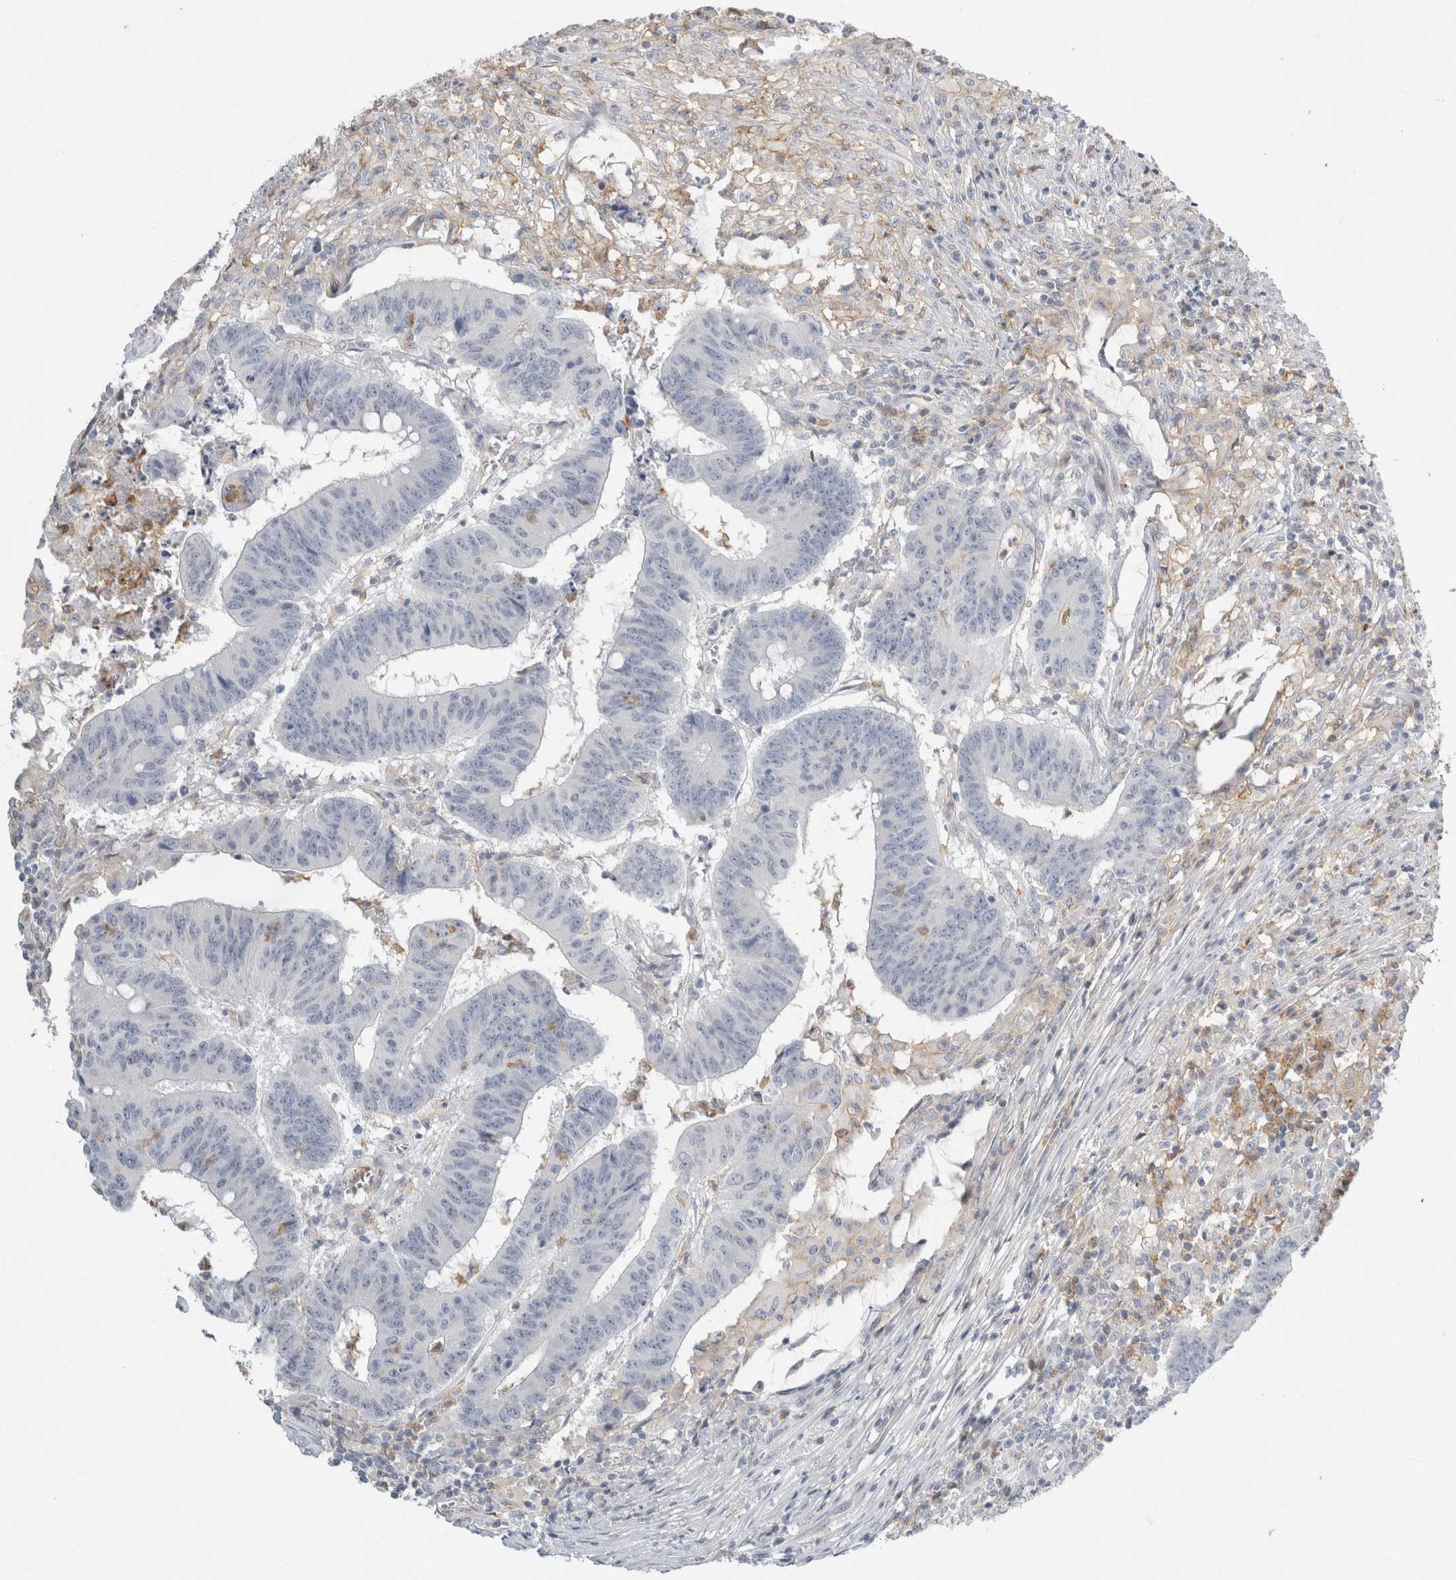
{"staining": {"intensity": "negative", "quantity": "none", "location": "none"}, "tissue": "colorectal cancer", "cell_type": "Tumor cells", "image_type": "cancer", "snomed": [{"axis": "morphology", "description": "Adenocarcinoma, NOS"}, {"axis": "topography", "description": "Colon"}], "caption": "Tumor cells are negative for brown protein staining in colorectal adenocarcinoma.", "gene": "P2RY2", "patient": {"sex": "male", "age": 45}}